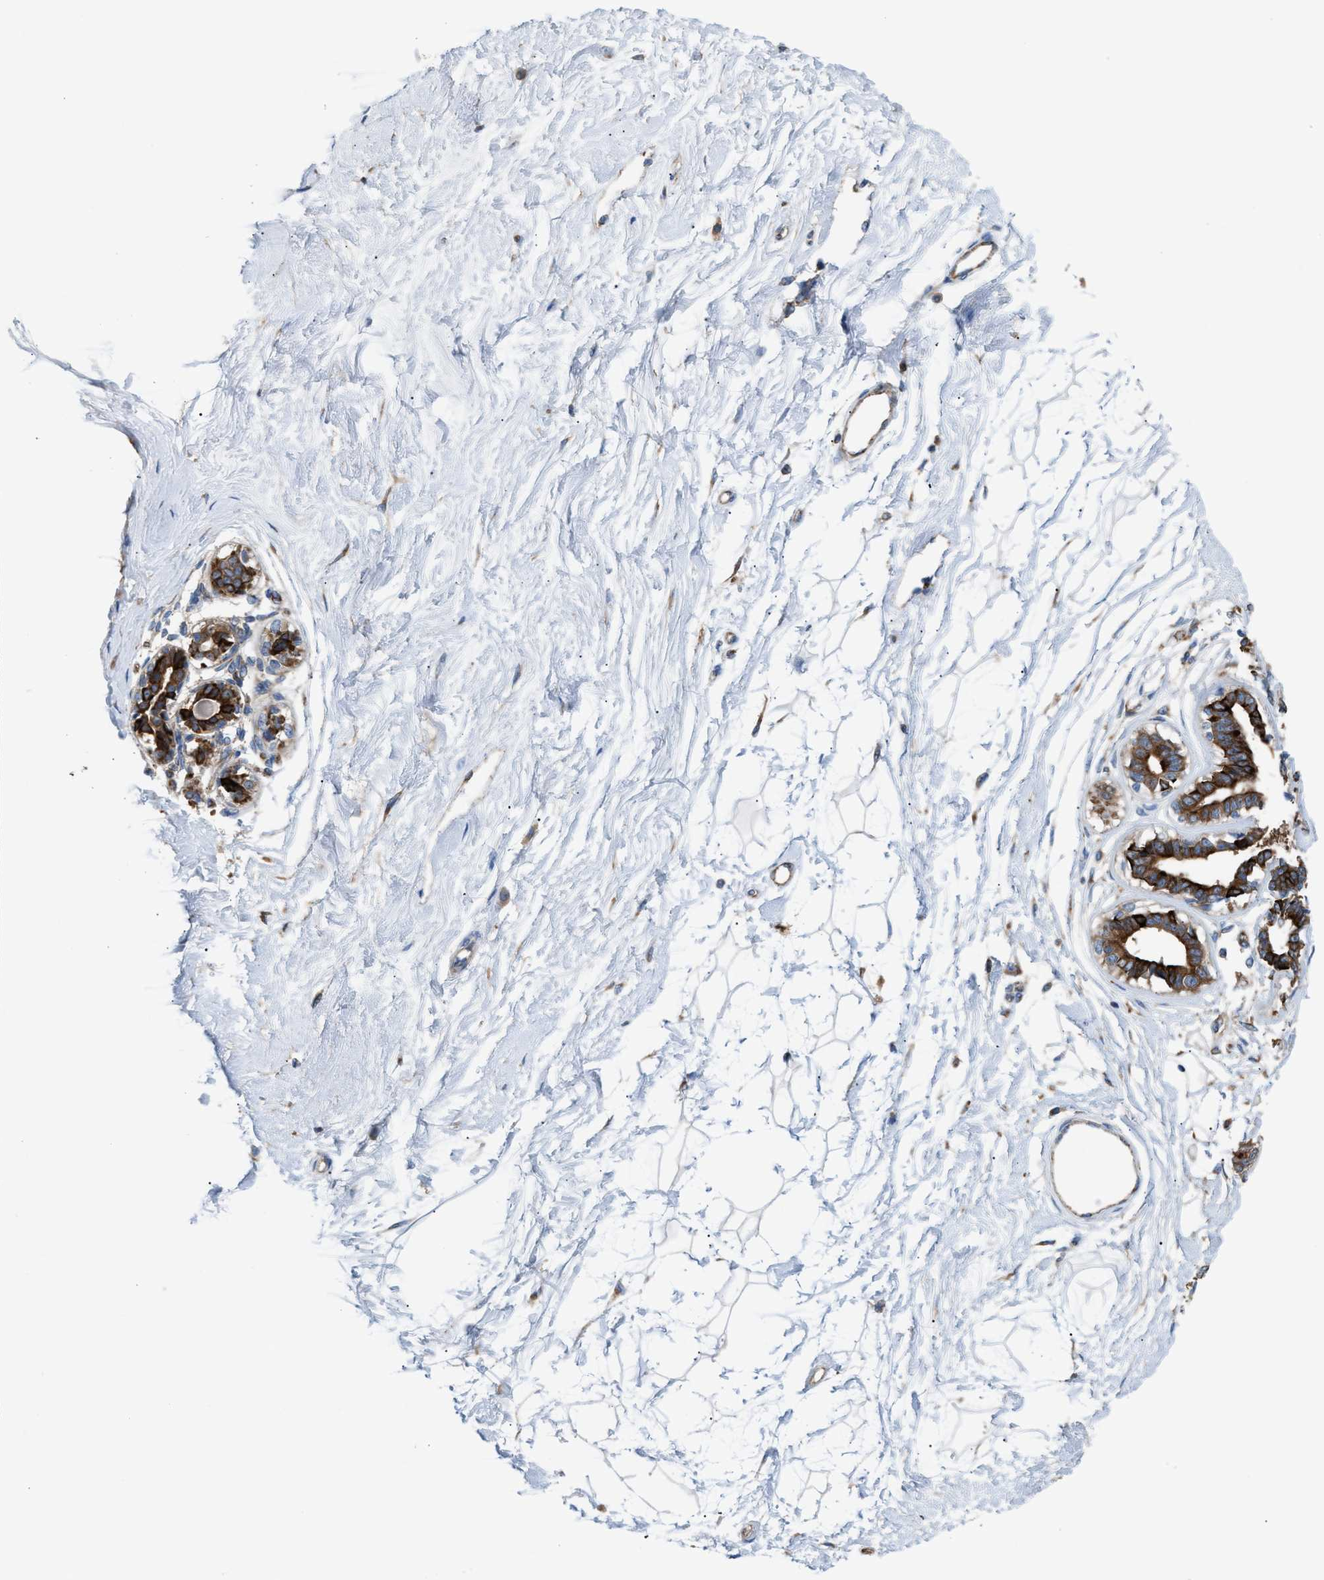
{"staining": {"intensity": "moderate", "quantity": "<25%", "location": "cytoplasmic/membranous"}, "tissue": "breast", "cell_type": "Adipocytes", "image_type": "normal", "snomed": [{"axis": "morphology", "description": "Normal tissue, NOS"}, {"axis": "topography", "description": "Breast"}], "caption": "Immunohistochemistry of normal human breast demonstrates low levels of moderate cytoplasmic/membranous positivity in approximately <25% of adipocytes.", "gene": "TBC1D15", "patient": {"sex": "female", "age": 45}}